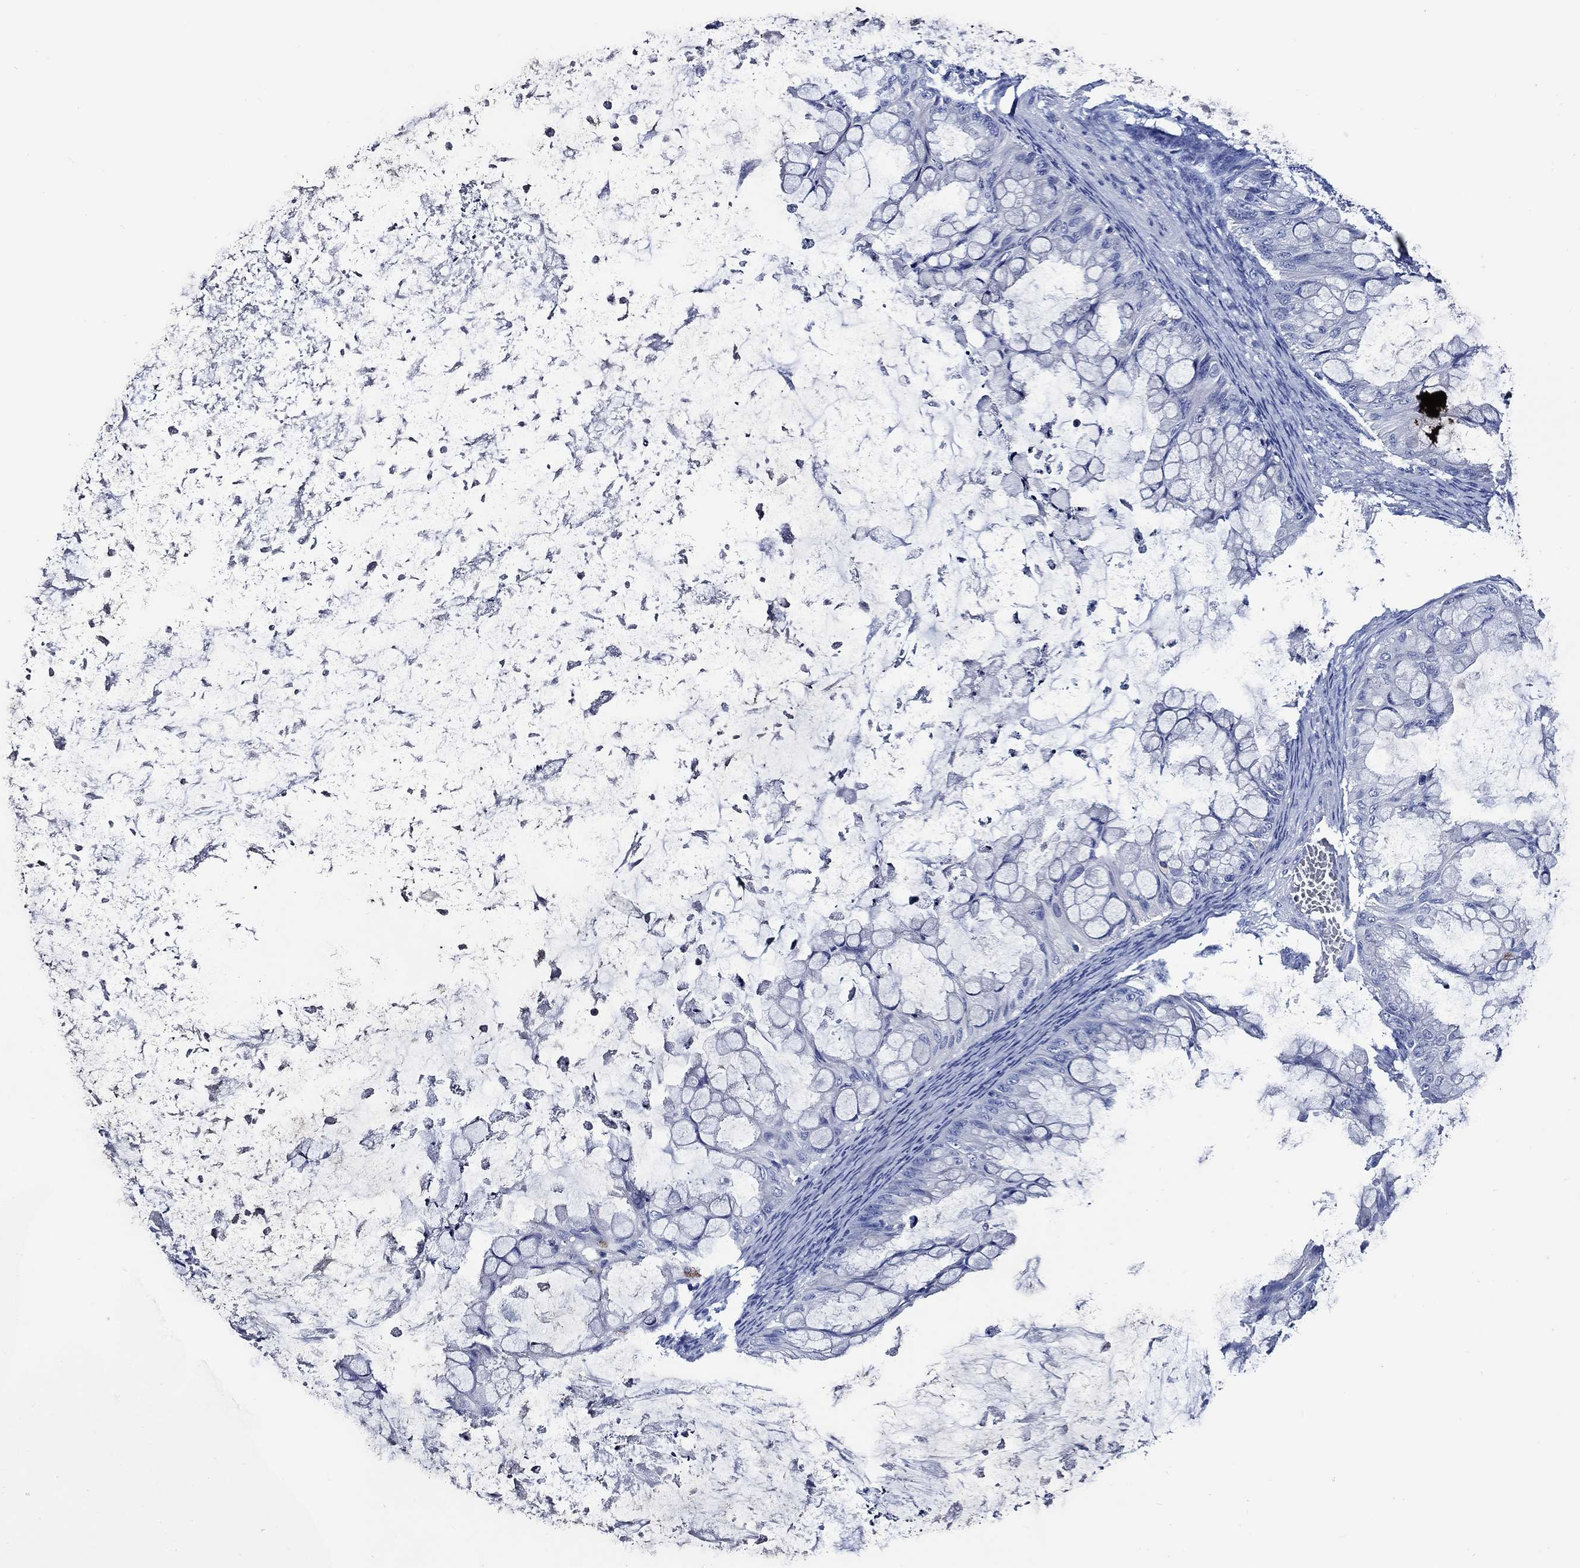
{"staining": {"intensity": "negative", "quantity": "none", "location": "none"}, "tissue": "ovarian cancer", "cell_type": "Tumor cells", "image_type": "cancer", "snomed": [{"axis": "morphology", "description": "Cystadenocarcinoma, mucinous, NOS"}, {"axis": "topography", "description": "Ovary"}], "caption": "Immunohistochemical staining of mucinous cystadenocarcinoma (ovarian) shows no significant positivity in tumor cells. (DAB (3,3'-diaminobenzidine) immunohistochemistry (IHC) with hematoxylin counter stain).", "gene": "WDR62", "patient": {"sex": "female", "age": 35}}